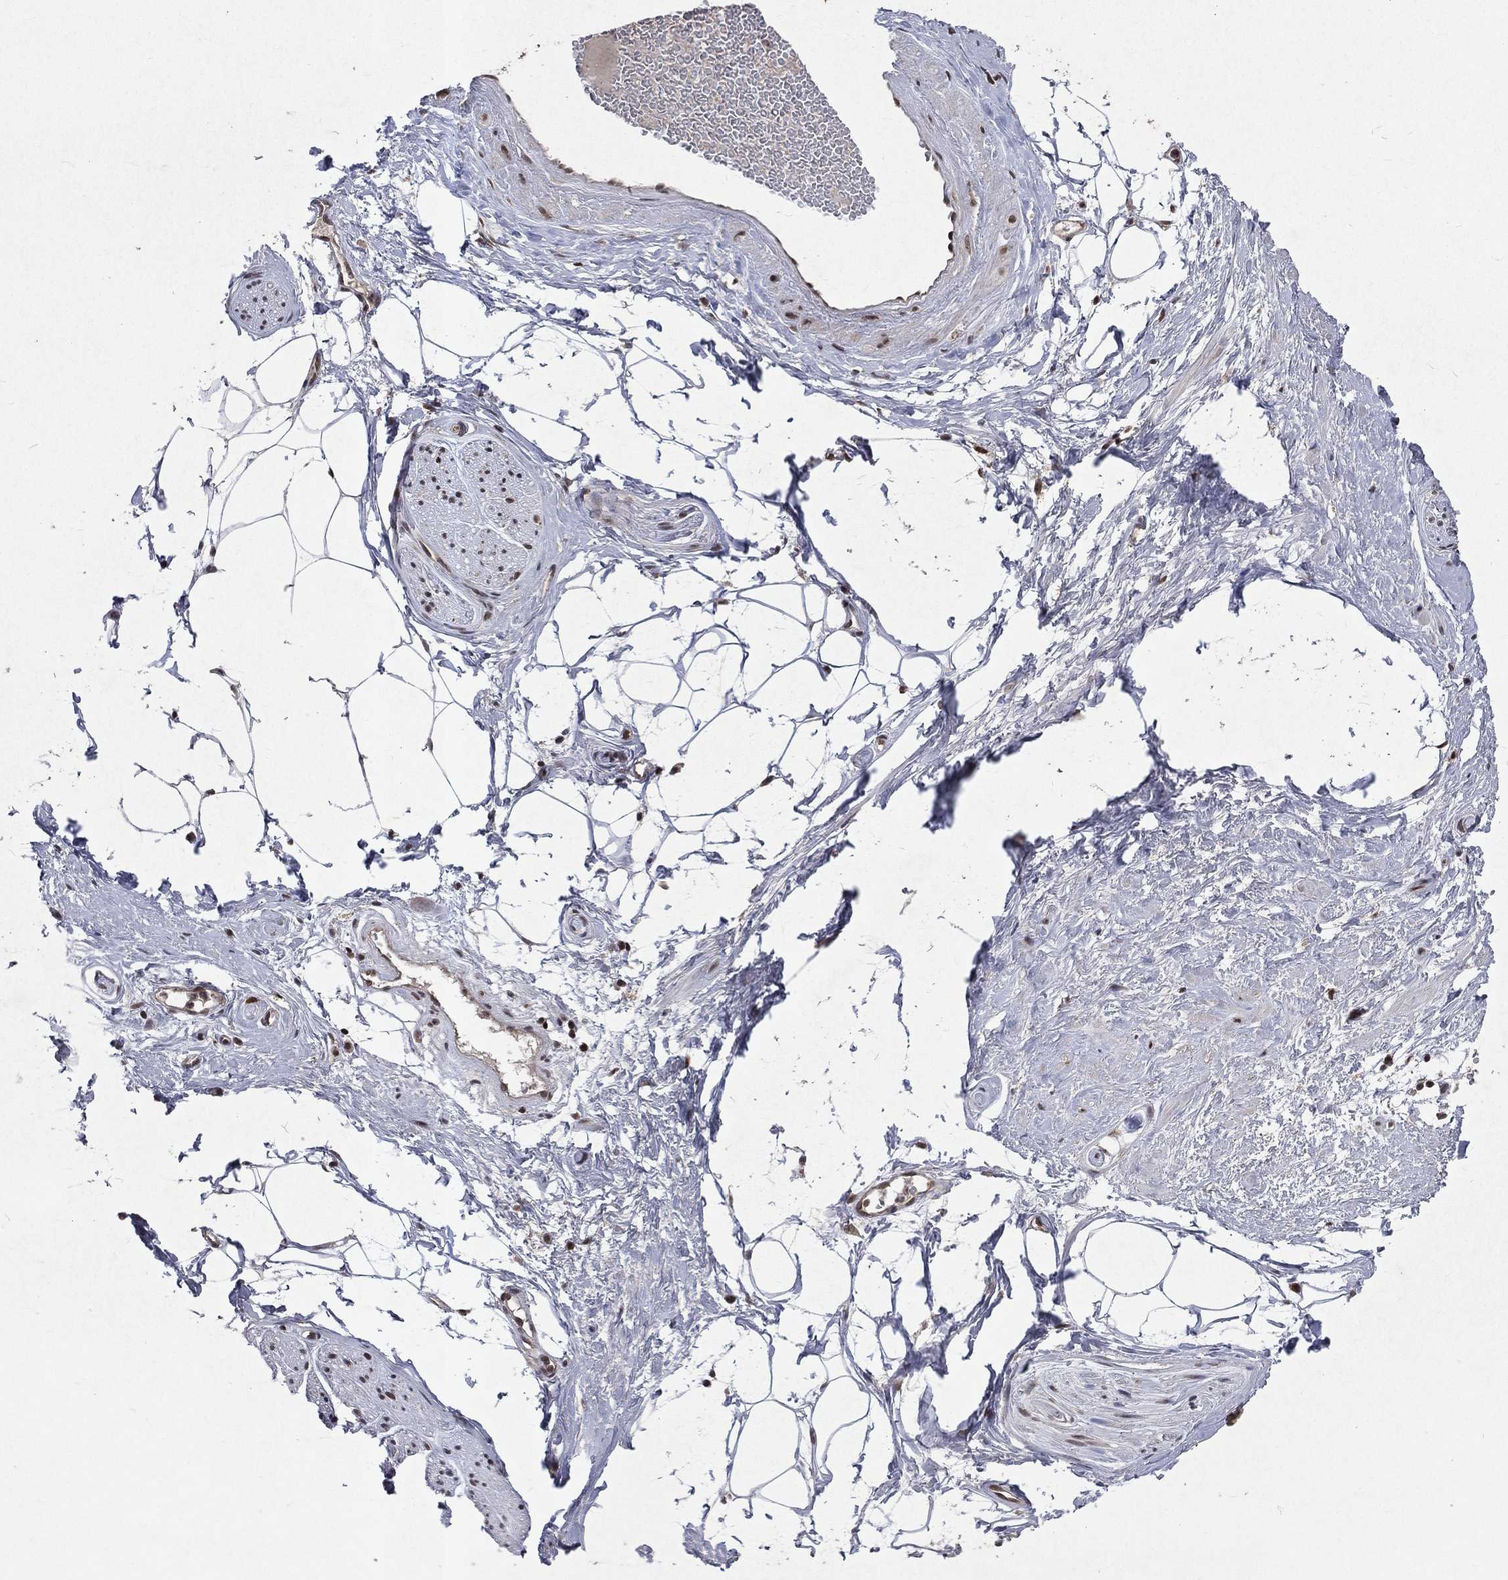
{"staining": {"intensity": "weak", "quantity": "<25%", "location": "cytoplasmic/membranous"}, "tissue": "adipose tissue", "cell_type": "Adipocytes", "image_type": "normal", "snomed": [{"axis": "morphology", "description": "Normal tissue, NOS"}, {"axis": "topography", "description": "Prostate"}, {"axis": "topography", "description": "Peripheral nerve tissue"}], "caption": "Immunohistochemistry (IHC) micrograph of normal adipose tissue stained for a protein (brown), which exhibits no positivity in adipocytes.", "gene": "DMAP1", "patient": {"sex": "male", "age": 57}}